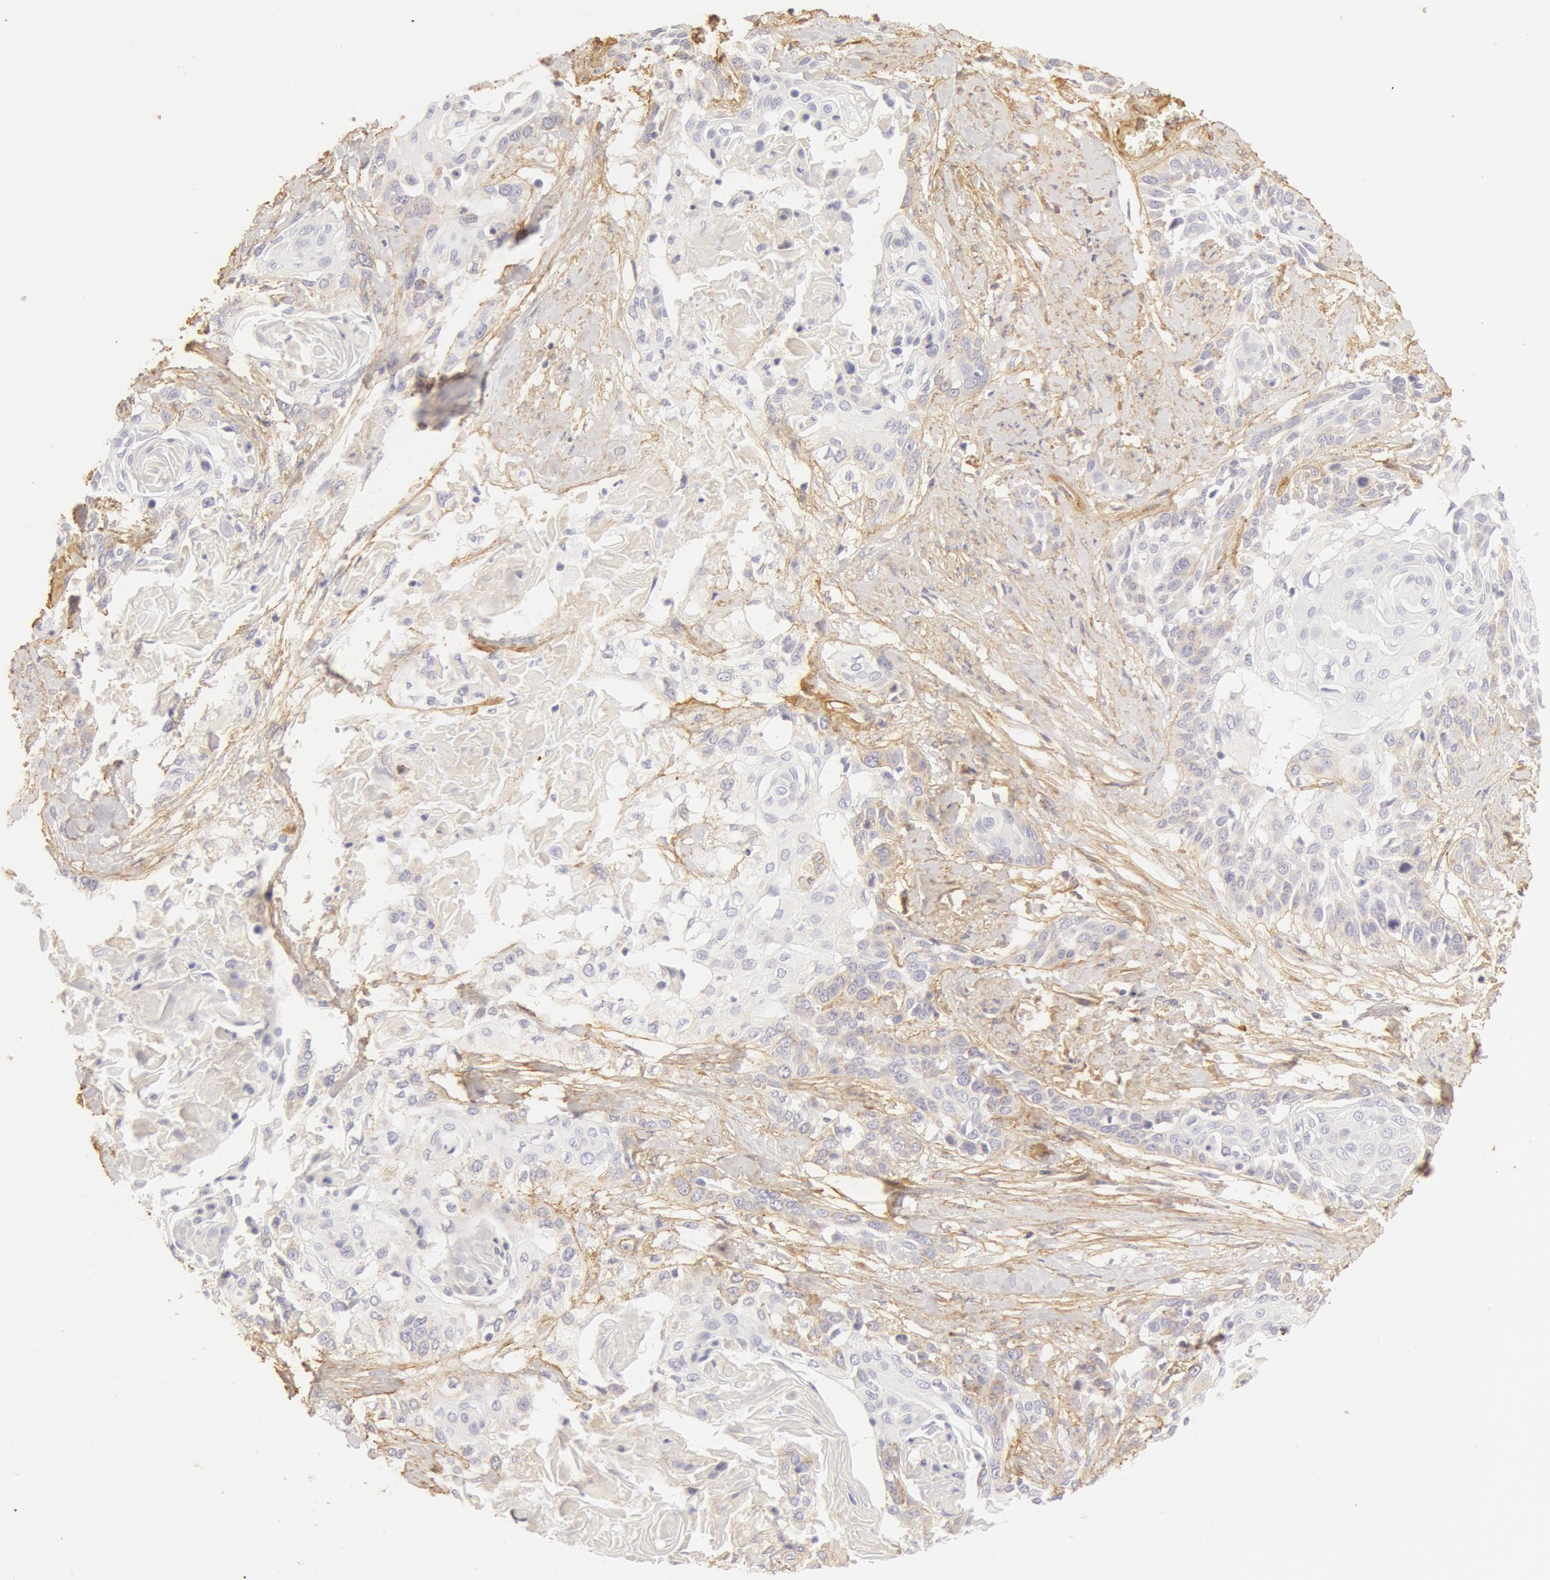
{"staining": {"intensity": "negative", "quantity": "none", "location": "none"}, "tissue": "cervical cancer", "cell_type": "Tumor cells", "image_type": "cancer", "snomed": [{"axis": "morphology", "description": "Squamous cell carcinoma, NOS"}, {"axis": "topography", "description": "Cervix"}], "caption": "Immunohistochemistry (IHC) of human cervical cancer shows no staining in tumor cells.", "gene": "COL4A1", "patient": {"sex": "female", "age": 57}}